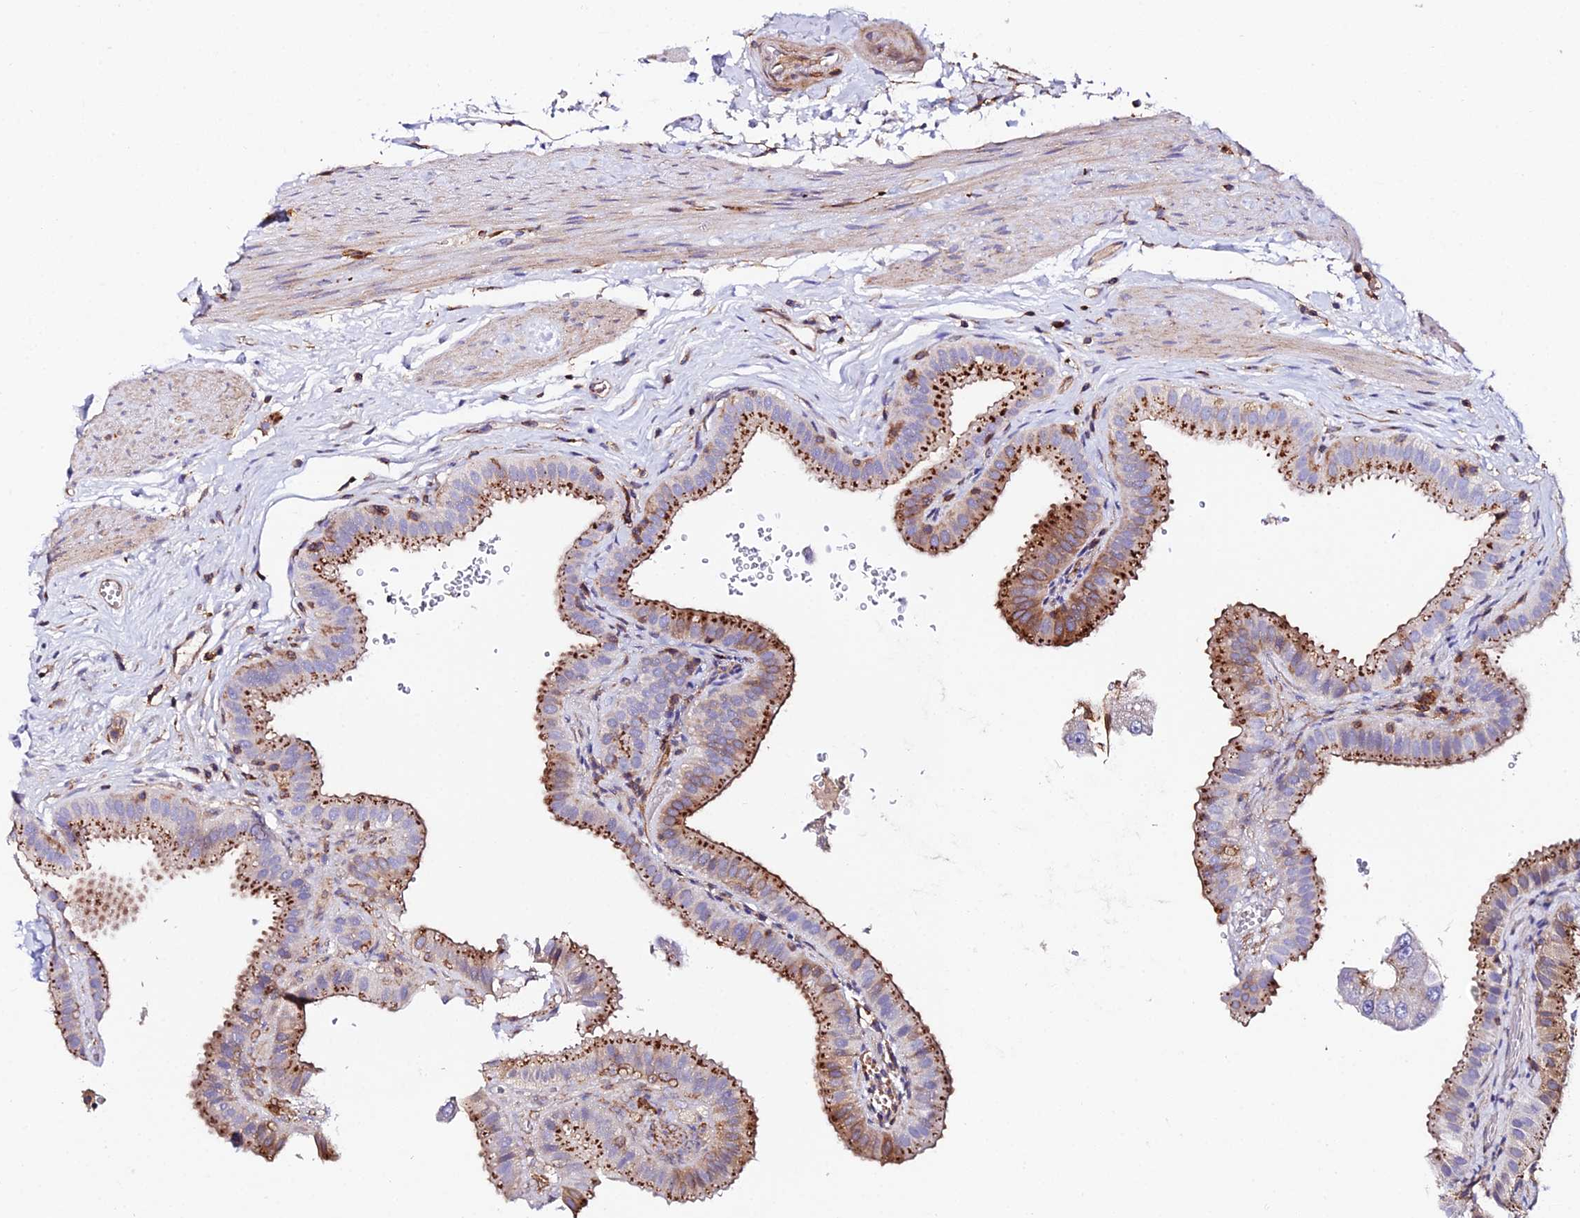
{"staining": {"intensity": "strong", "quantity": ">75%", "location": "cytoplasmic/membranous"}, "tissue": "gallbladder", "cell_type": "Glandular cells", "image_type": "normal", "snomed": [{"axis": "morphology", "description": "Normal tissue, NOS"}, {"axis": "topography", "description": "Gallbladder"}], "caption": "IHC image of unremarkable gallbladder: gallbladder stained using IHC demonstrates high levels of strong protein expression localized specifically in the cytoplasmic/membranous of glandular cells, appearing as a cytoplasmic/membranous brown color.", "gene": "TRPV2", "patient": {"sex": "female", "age": 61}}